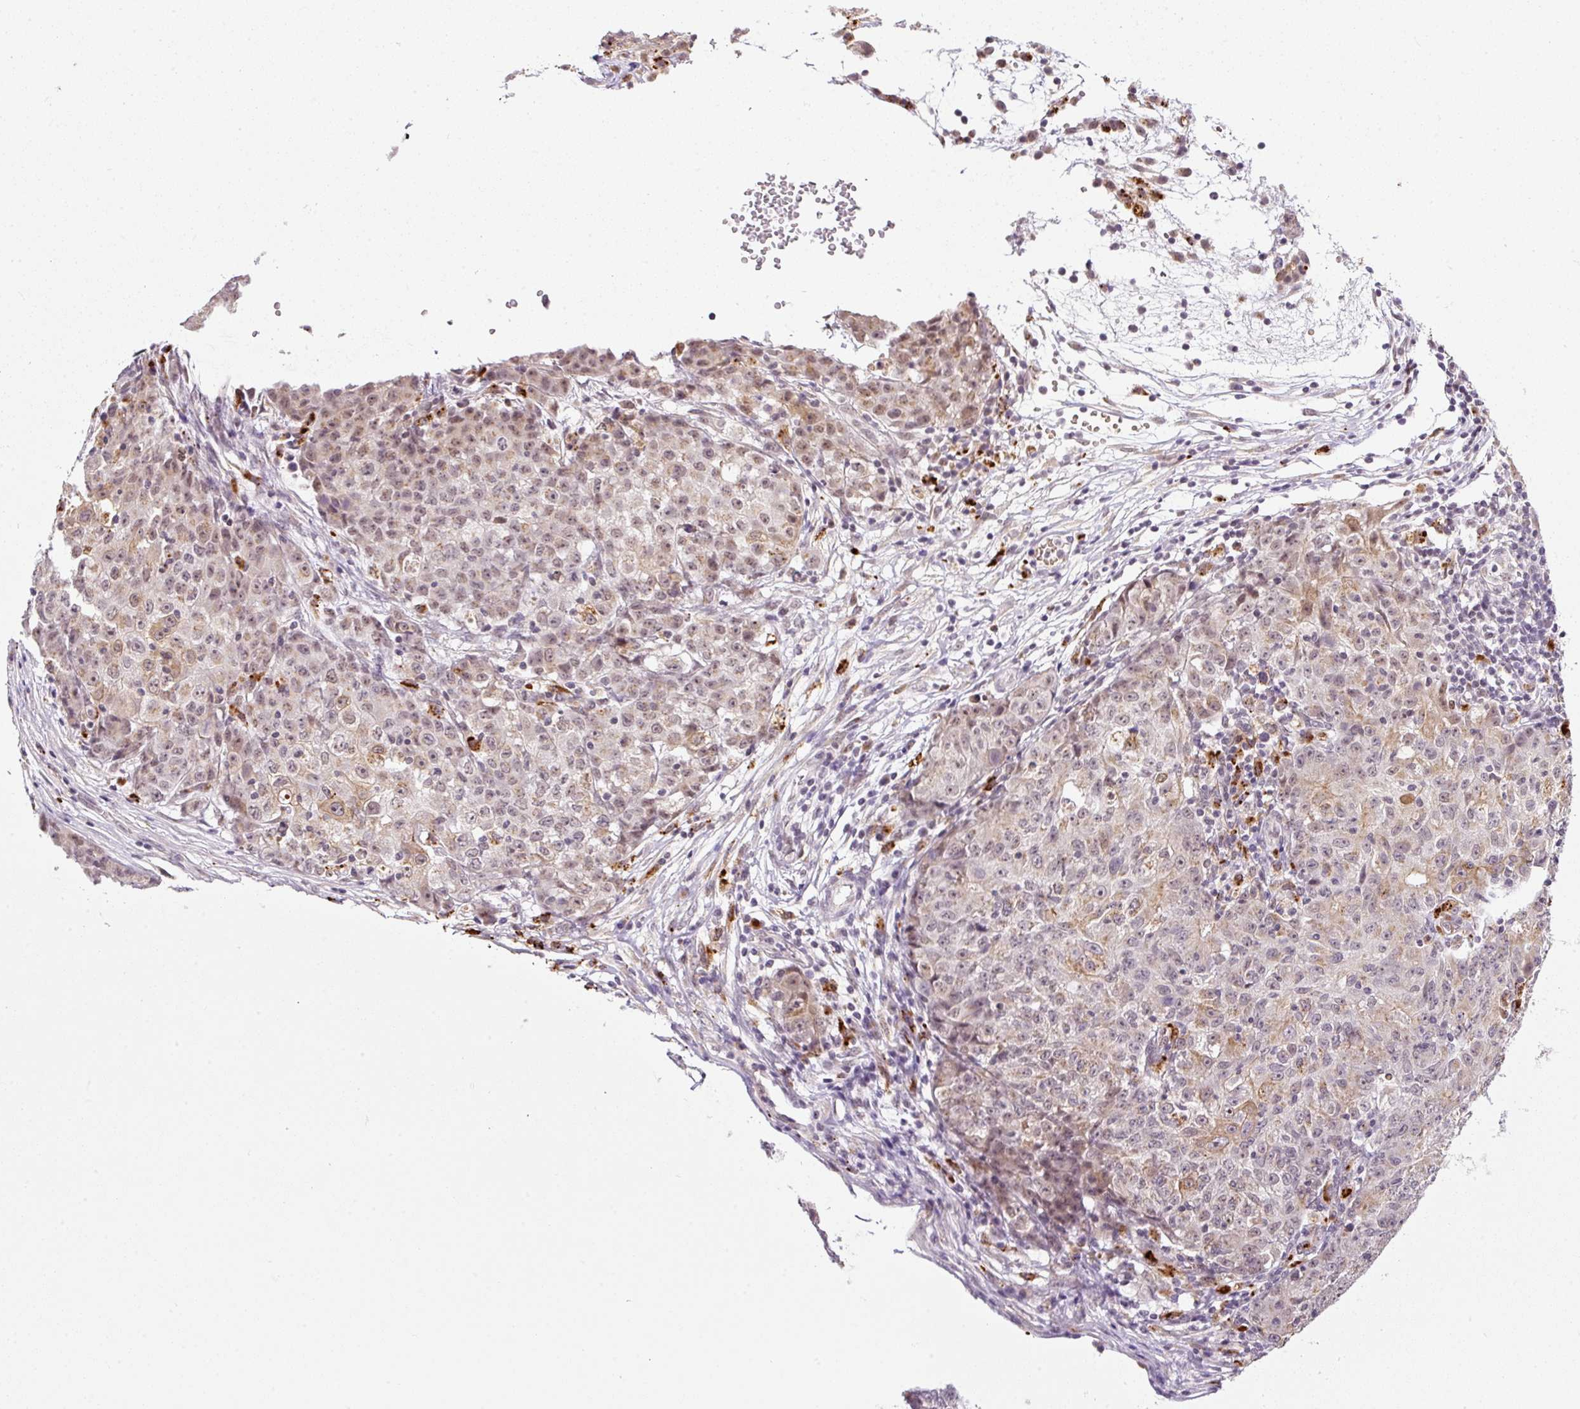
{"staining": {"intensity": "strong", "quantity": "25%-75%", "location": "cytoplasmic/membranous"}, "tissue": "ovarian cancer", "cell_type": "Tumor cells", "image_type": "cancer", "snomed": [{"axis": "morphology", "description": "Carcinoma, endometroid"}, {"axis": "topography", "description": "Ovary"}], "caption": "Protein analysis of ovarian cancer (endometroid carcinoma) tissue demonstrates strong cytoplasmic/membranous expression in about 25%-75% of tumor cells.", "gene": "ZNF639", "patient": {"sex": "female", "age": 42}}